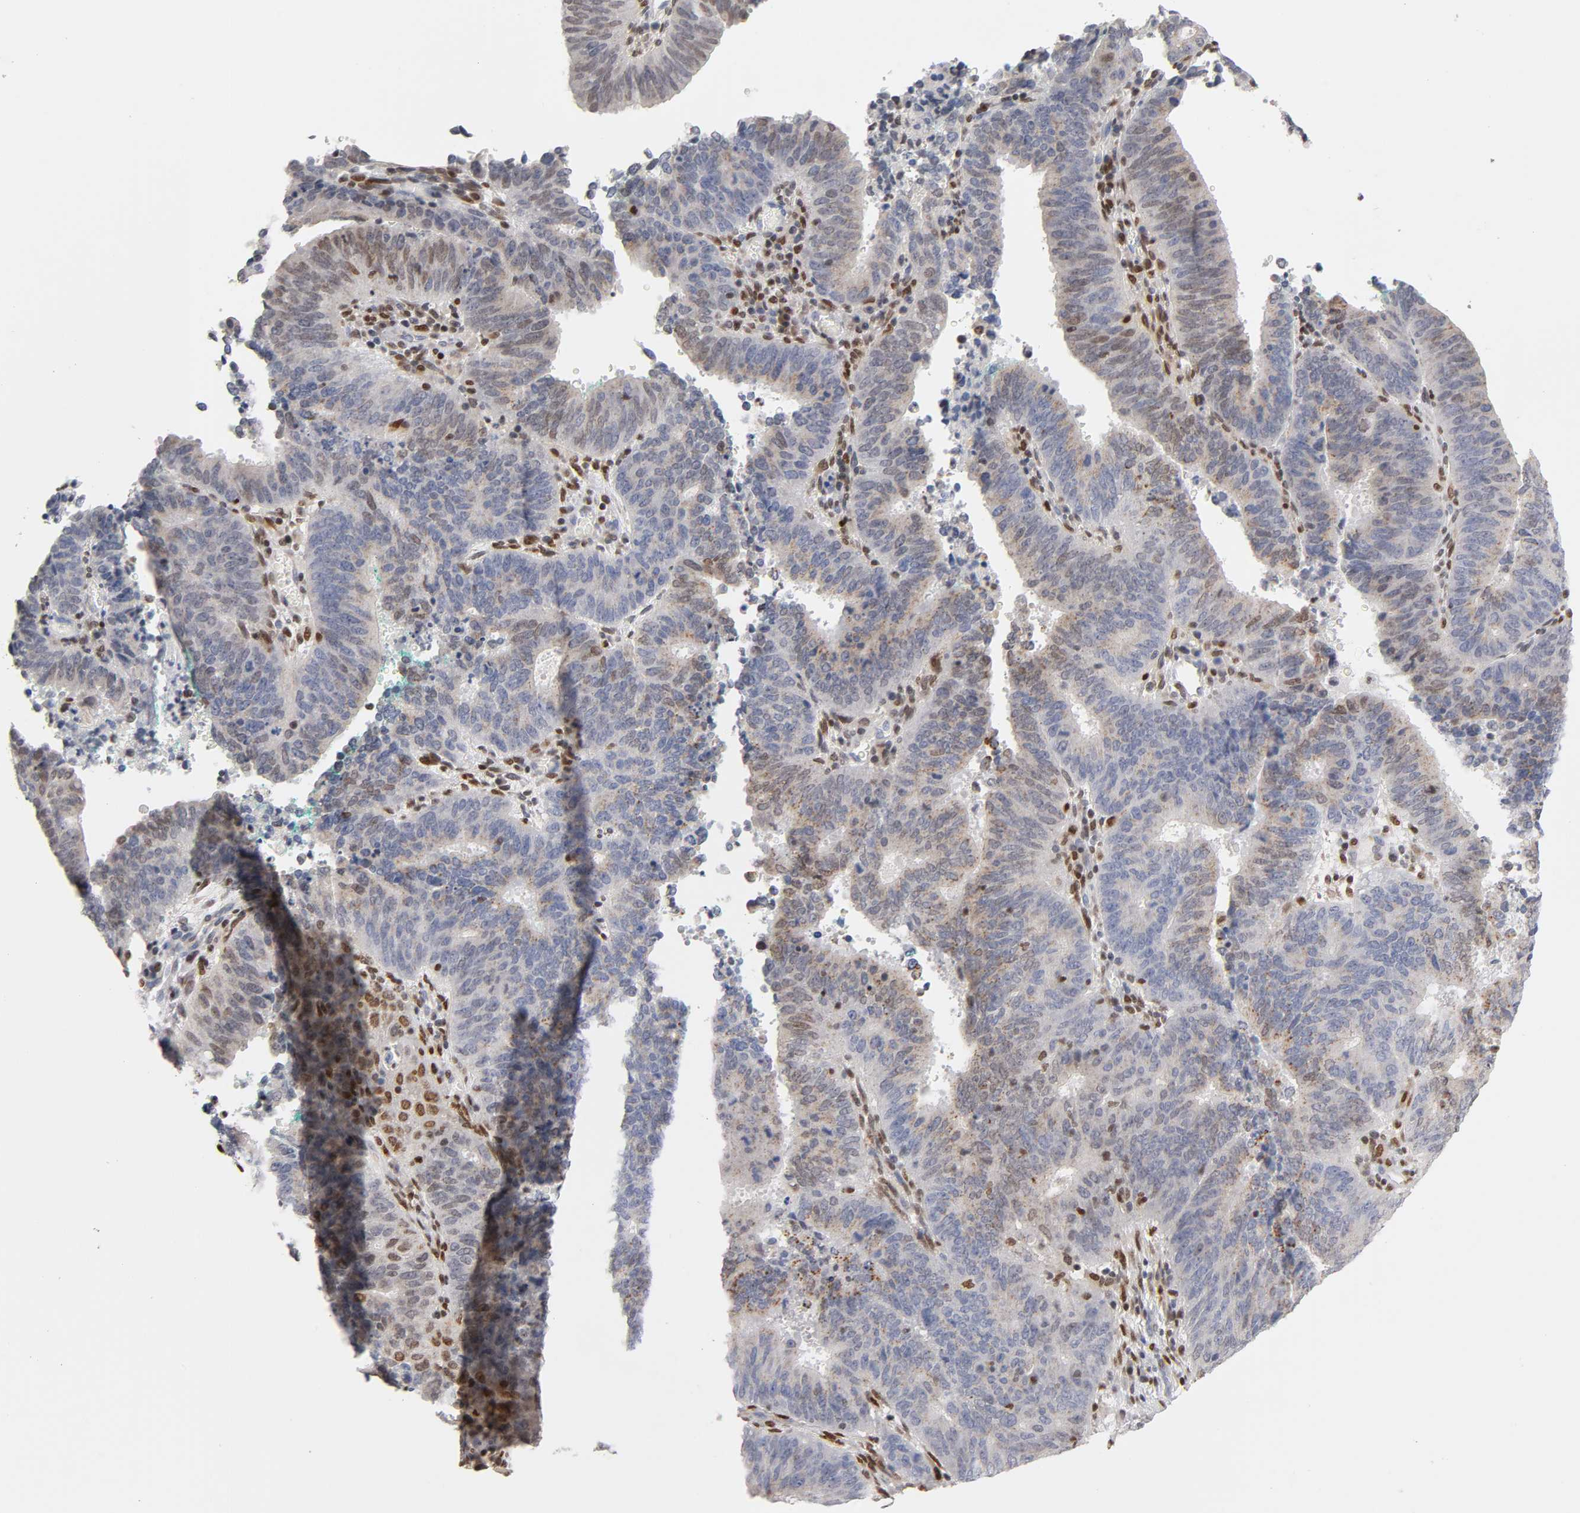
{"staining": {"intensity": "weak", "quantity": "25%-75%", "location": "cytoplasmic/membranous,nuclear"}, "tissue": "cervical cancer", "cell_type": "Tumor cells", "image_type": "cancer", "snomed": [{"axis": "morphology", "description": "Adenocarcinoma, NOS"}, {"axis": "topography", "description": "Cervix"}], "caption": "Immunohistochemistry (IHC) of cervical adenocarcinoma reveals low levels of weak cytoplasmic/membranous and nuclear expression in approximately 25%-75% of tumor cells.", "gene": "RUNX1", "patient": {"sex": "female", "age": 44}}